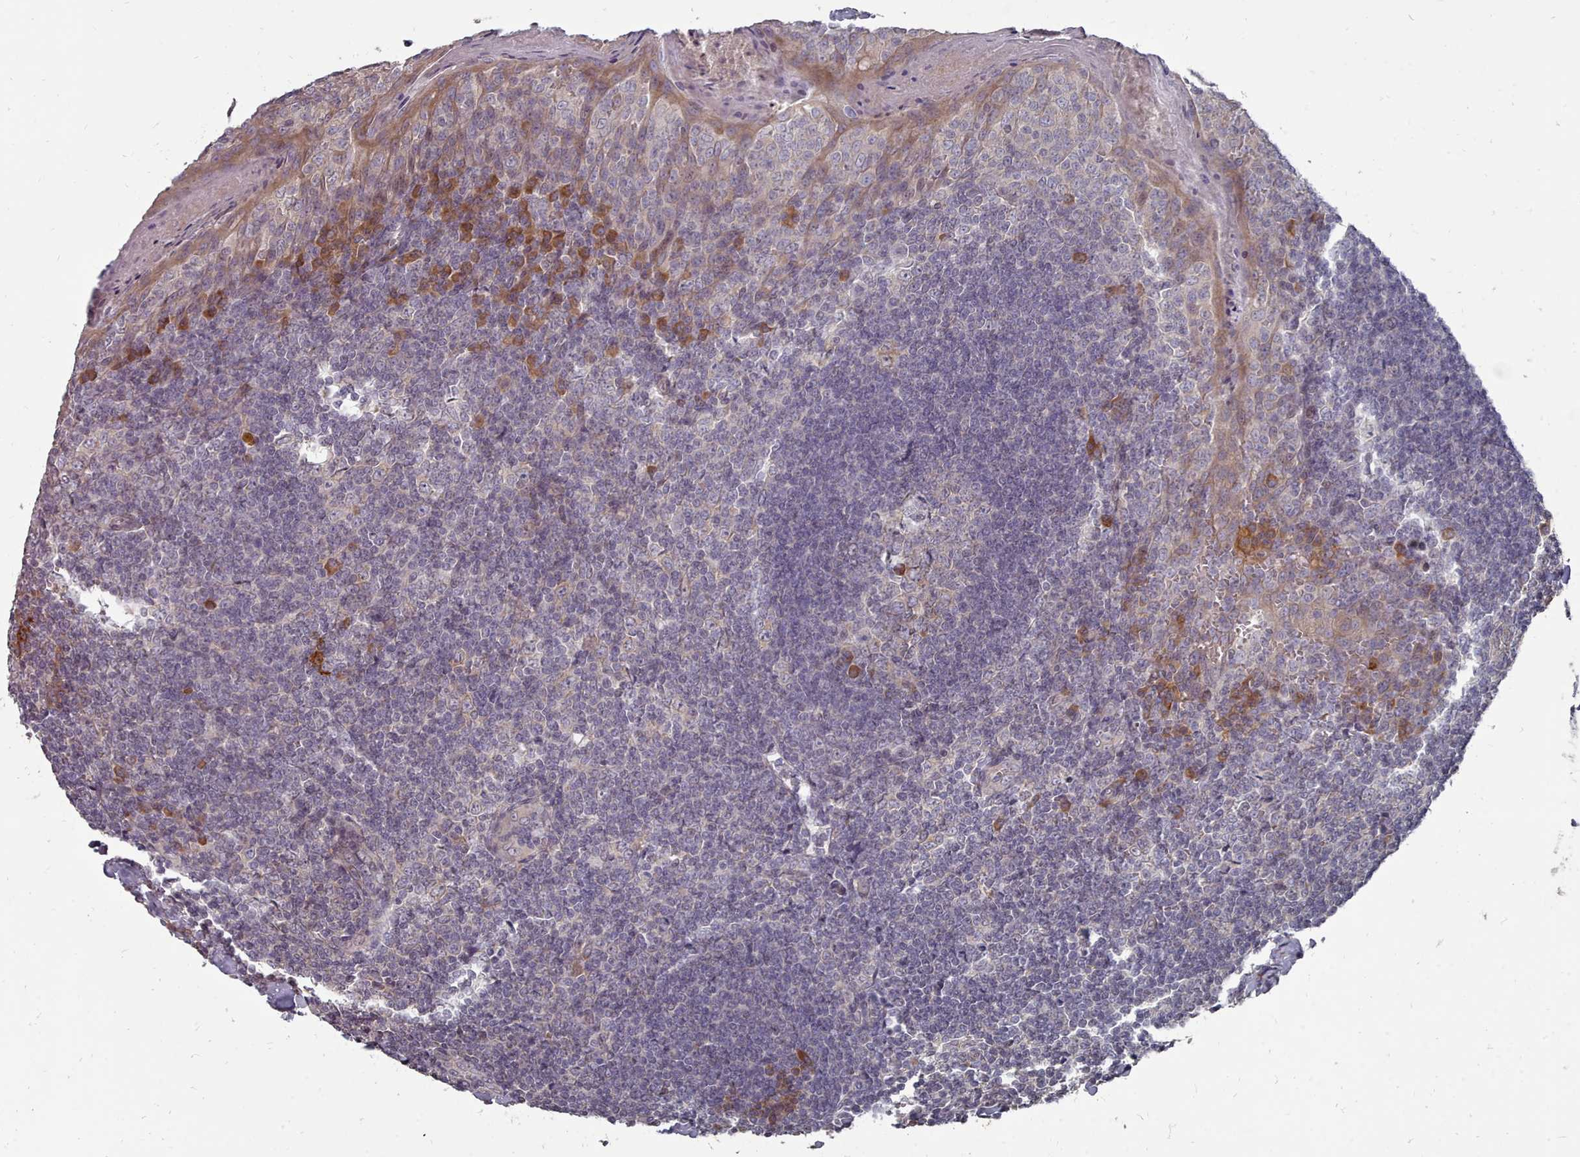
{"staining": {"intensity": "moderate", "quantity": "<25%", "location": "cytoplasmic/membranous"}, "tissue": "tonsil", "cell_type": "Germinal center cells", "image_type": "normal", "snomed": [{"axis": "morphology", "description": "Normal tissue, NOS"}, {"axis": "topography", "description": "Tonsil"}], "caption": "IHC photomicrograph of normal tonsil: tonsil stained using immunohistochemistry (IHC) demonstrates low levels of moderate protein expression localized specifically in the cytoplasmic/membranous of germinal center cells, appearing as a cytoplasmic/membranous brown color.", "gene": "ACKR3", "patient": {"sex": "male", "age": 27}}